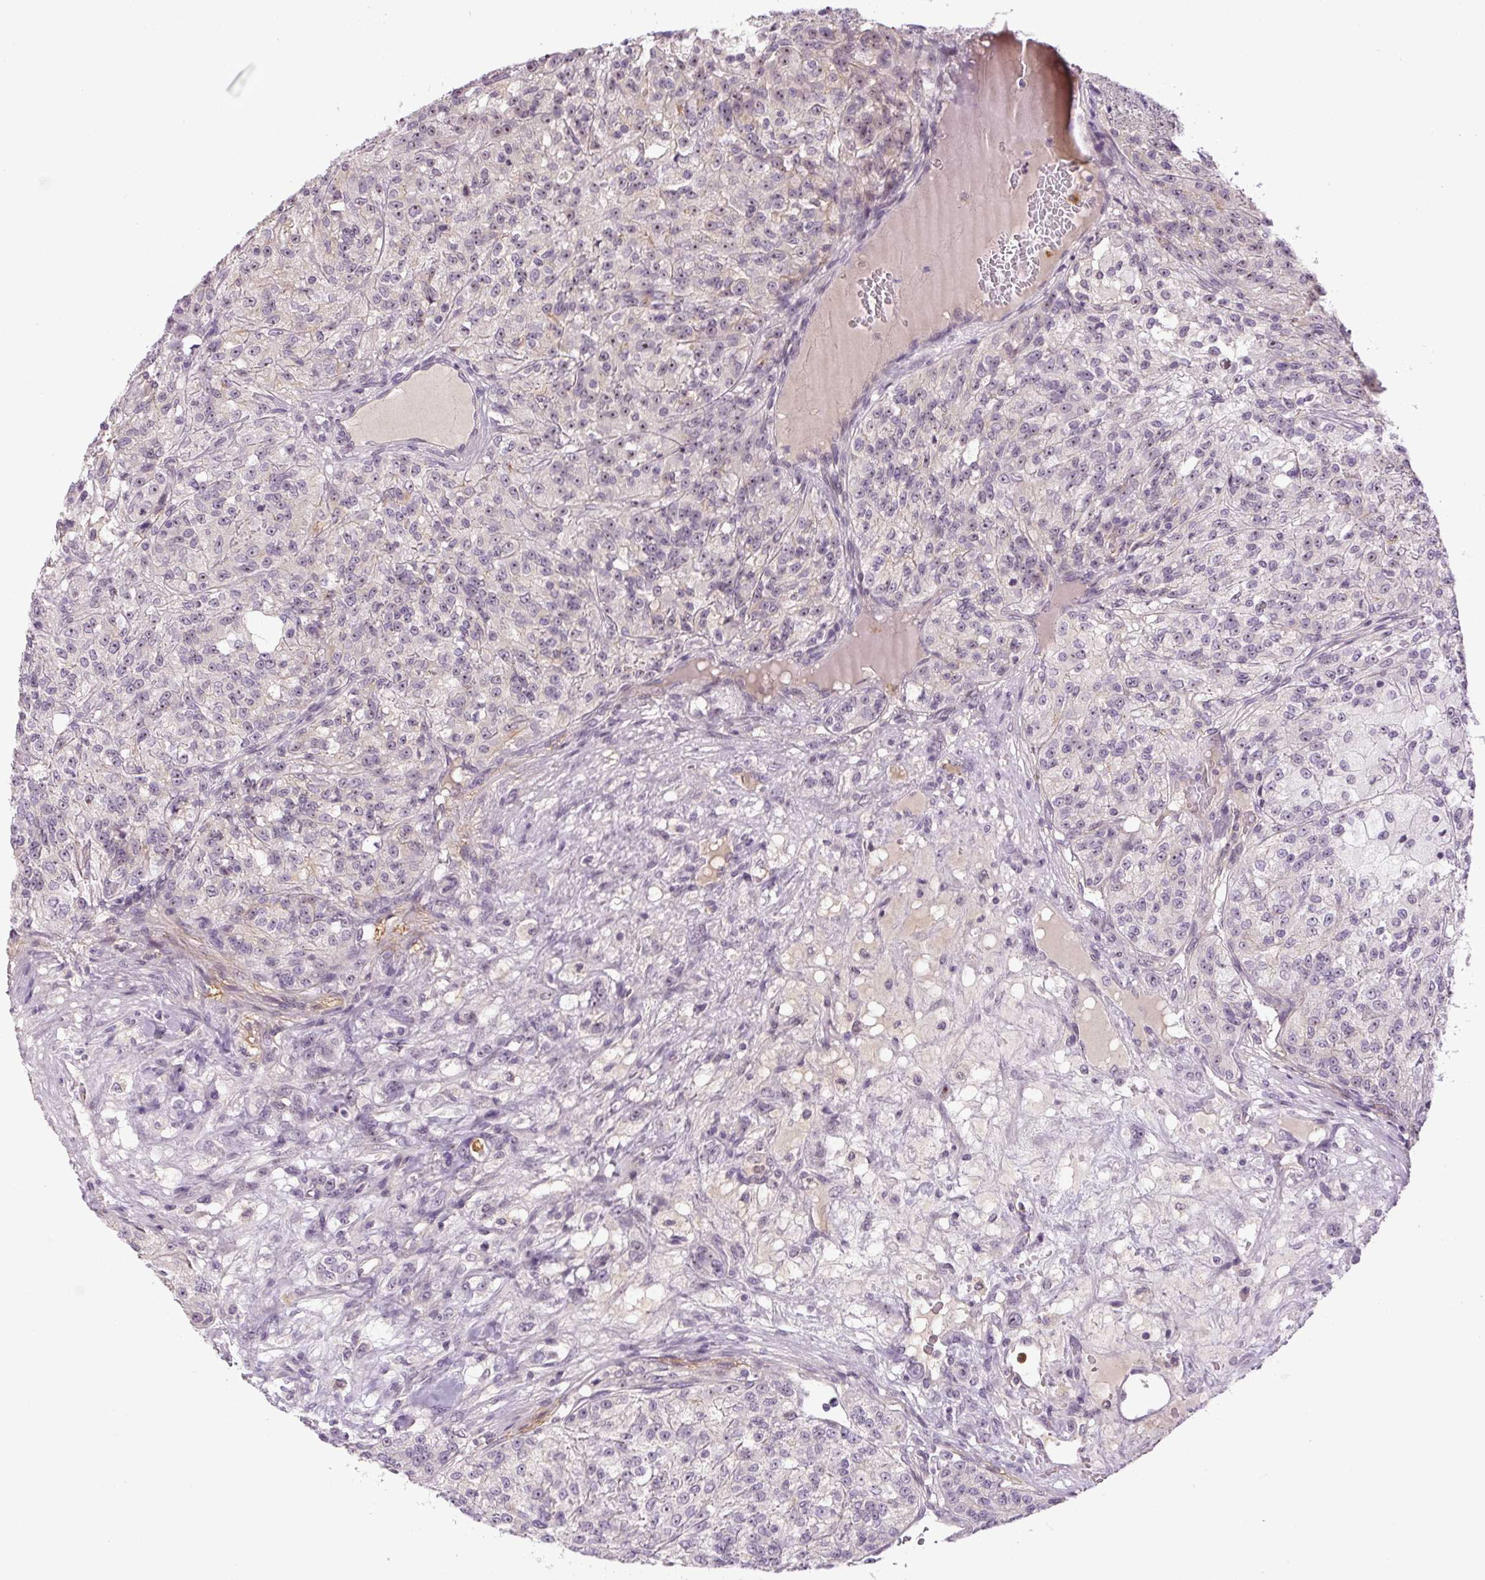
{"staining": {"intensity": "weak", "quantity": "<25%", "location": "nuclear"}, "tissue": "renal cancer", "cell_type": "Tumor cells", "image_type": "cancer", "snomed": [{"axis": "morphology", "description": "Adenocarcinoma, NOS"}, {"axis": "topography", "description": "Kidney"}], "caption": "An IHC image of renal cancer is shown. There is no staining in tumor cells of renal cancer. The staining was performed using DAB to visualize the protein expression in brown, while the nuclei were stained in blue with hematoxylin (Magnification: 20x).", "gene": "SGF29", "patient": {"sex": "female", "age": 63}}